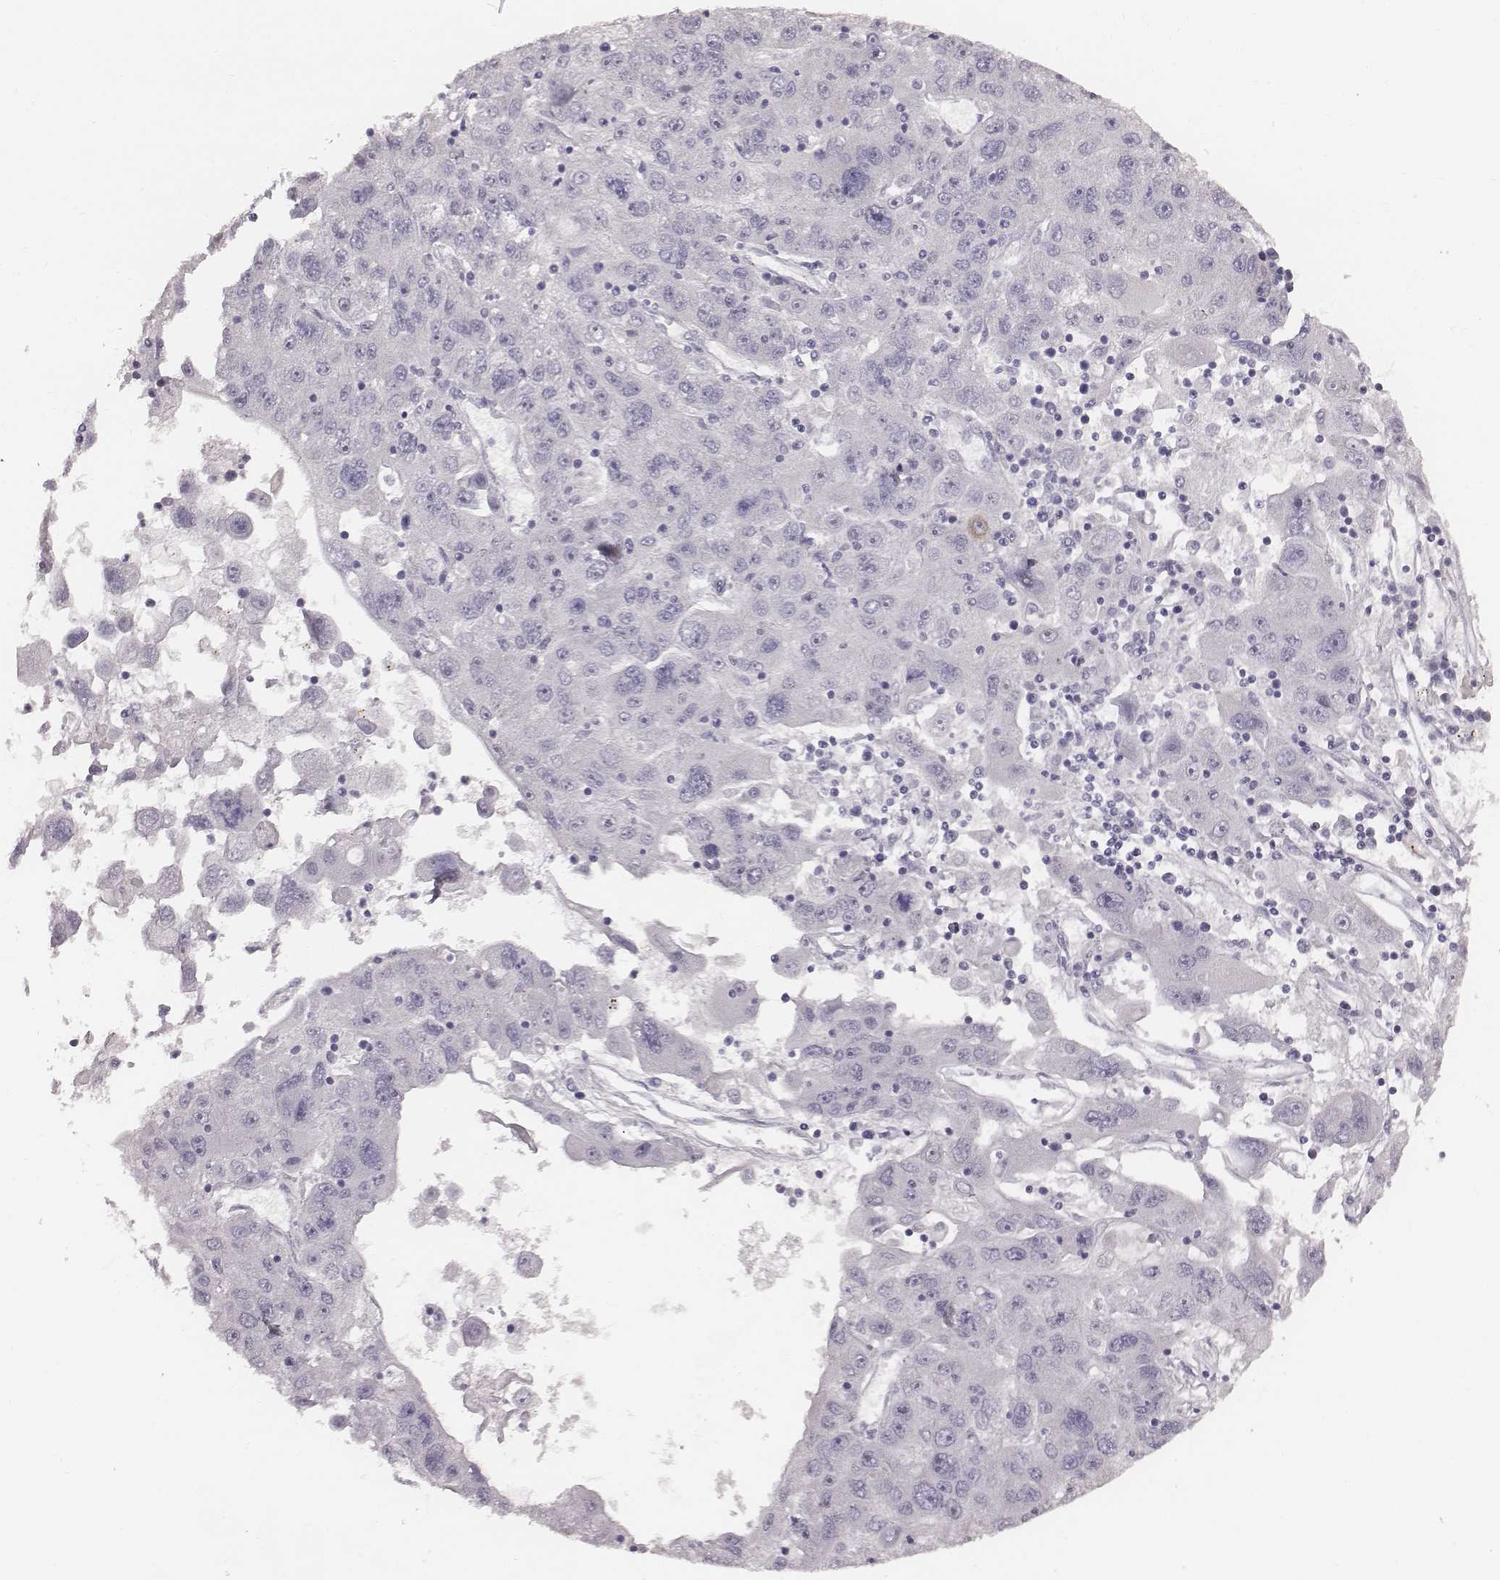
{"staining": {"intensity": "negative", "quantity": "none", "location": "none"}, "tissue": "stomach cancer", "cell_type": "Tumor cells", "image_type": "cancer", "snomed": [{"axis": "morphology", "description": "Adenocarcinoma, NOS"}, {"axis": "topography", "description": "Stomach"}], "caption": "Tumor cells are negative for brown protein staining in stomach adenocarcinoma.", "gene": "PRKCZ", "patient": {"sex": "male", "age": 56}}